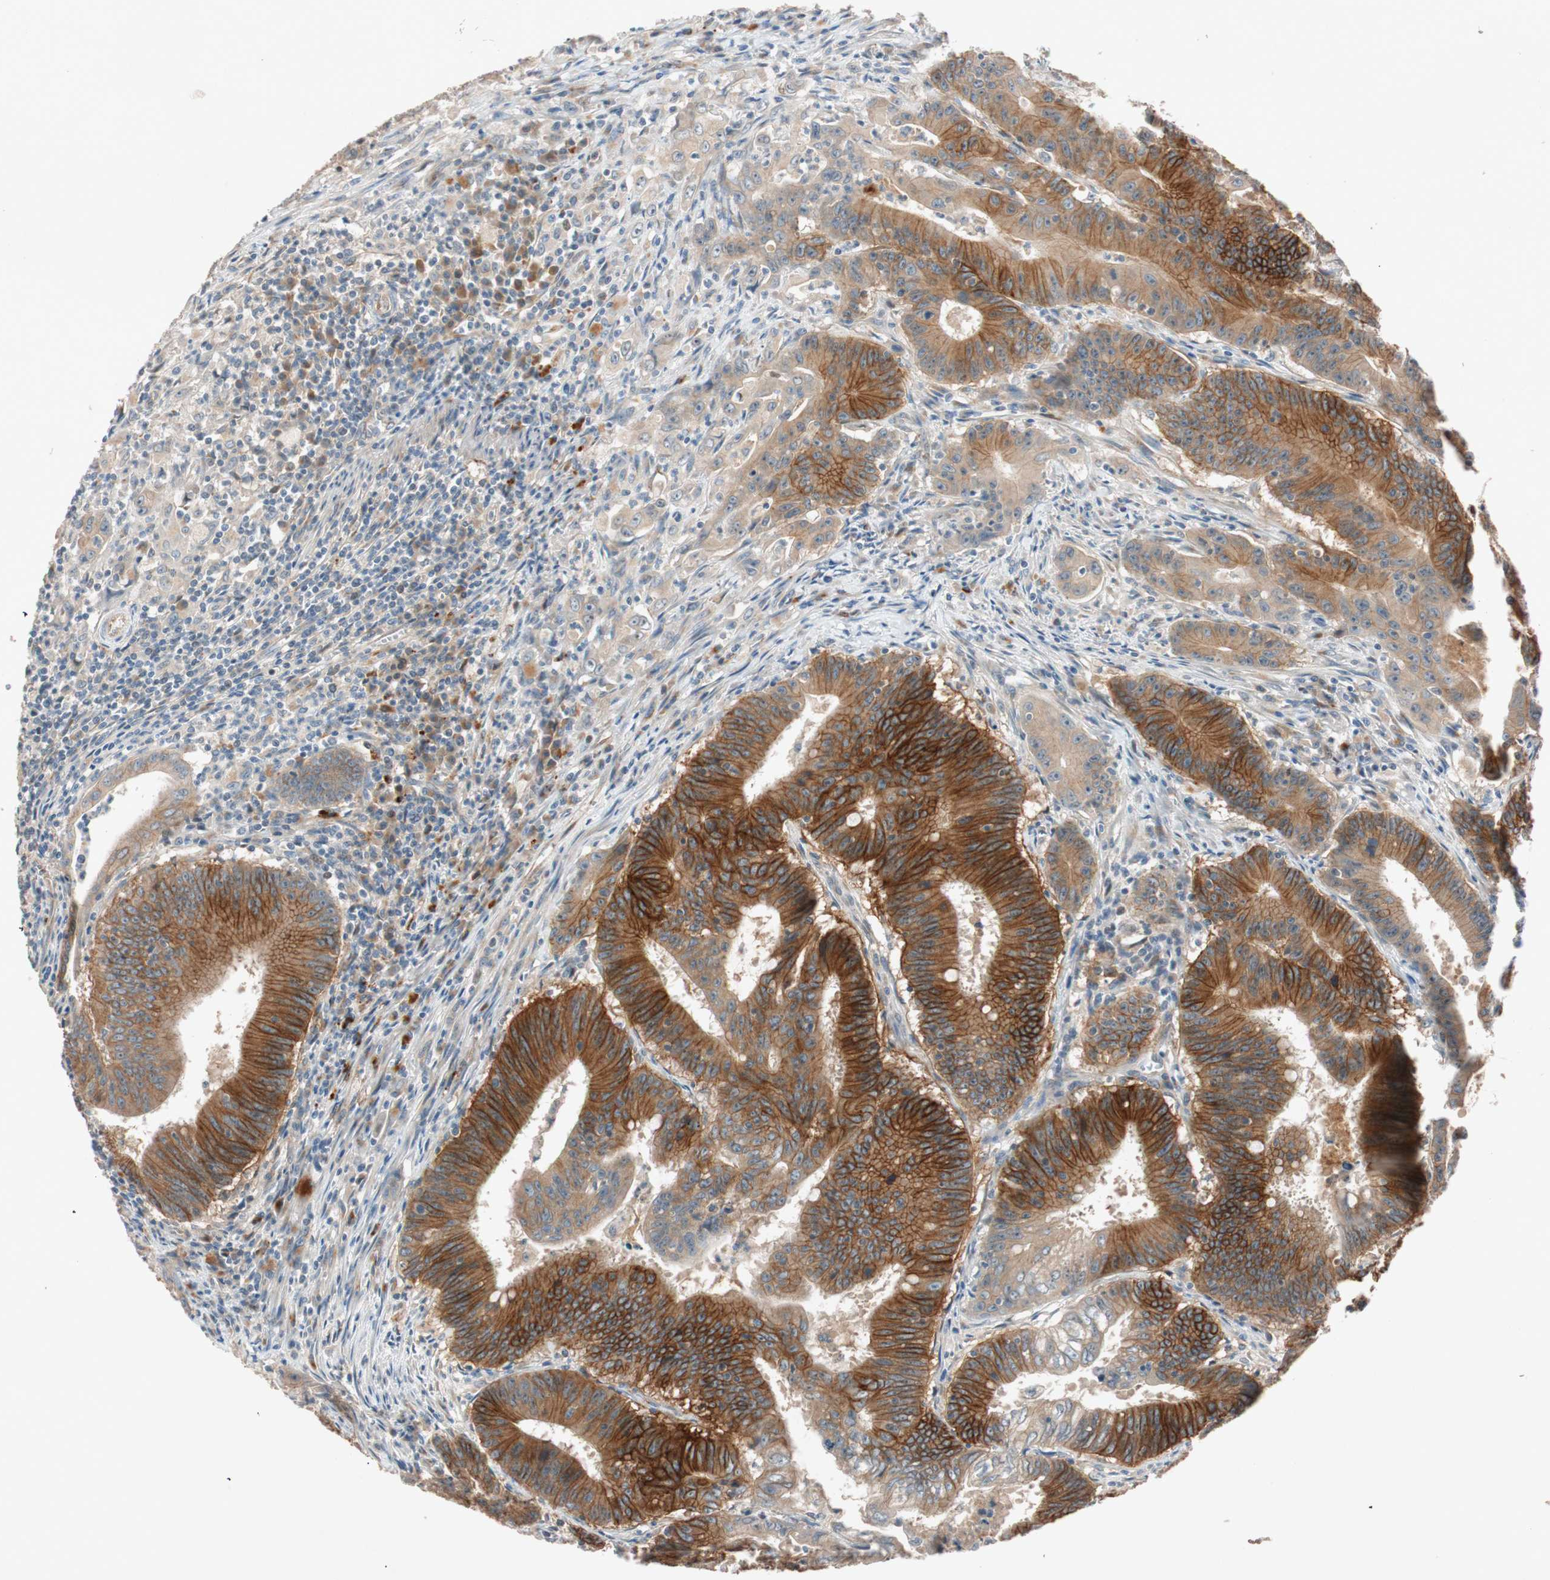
{"staining": {"intensity": "strong", "quantity": ">75%", "location": "cytoplasmic/membranous"}, "tissue": "colorectal cancer", "cell_type": "Tumor cells", "image_type": "cancer", "snomed": [{"axis": "morphology", "description": "Adenocarcinoma, NOS"}, {"axis": "topography", "description": "Colon"}], "caption": "Tumor cells show strong cytoplasmic/membranous staining in approximately >75% of cells in colorectal cancer.", "gene": "EPHA6", "patient": {"sex": "male", "age": 45}}